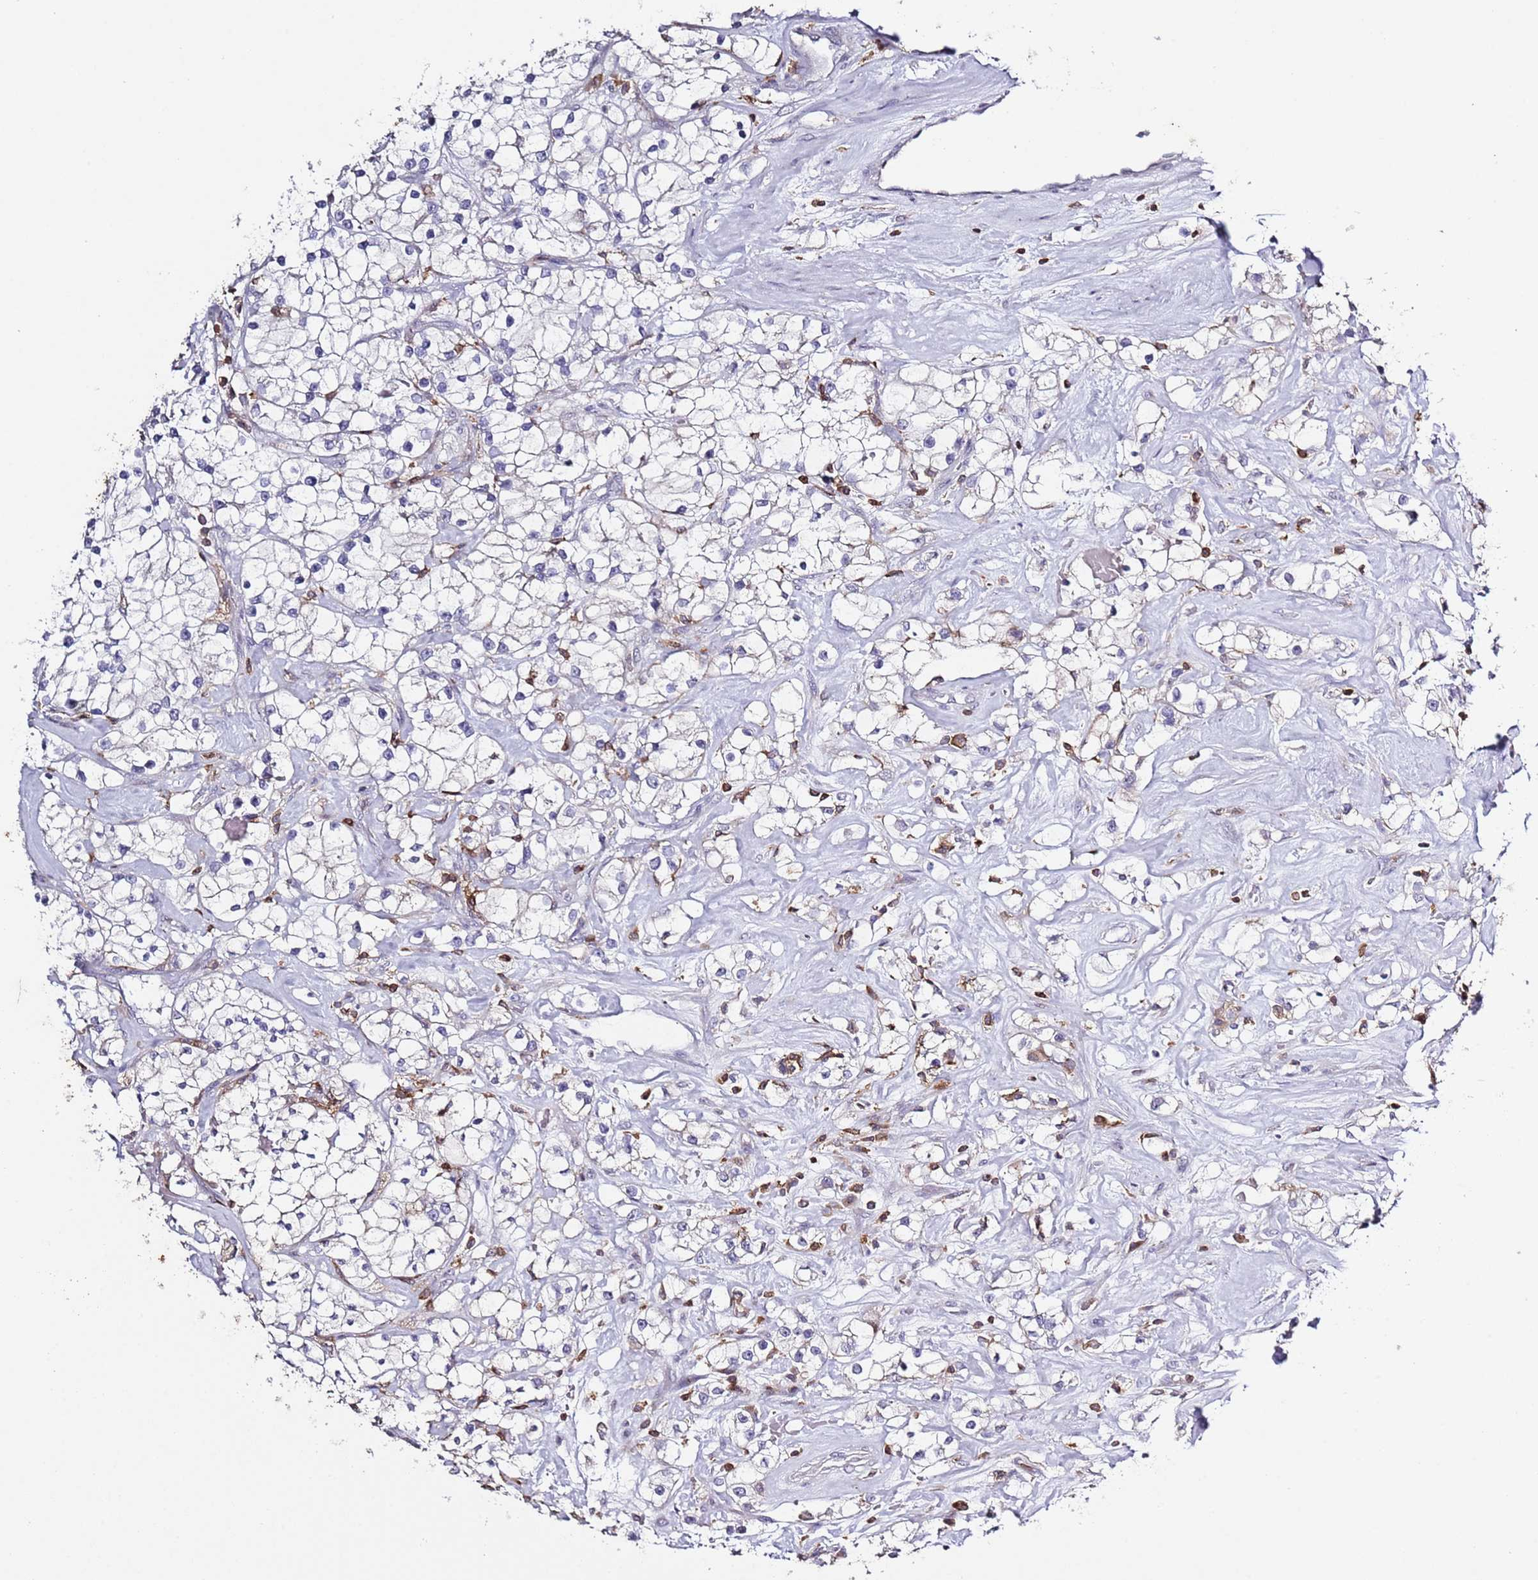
{"staining": {"intensity": "negative", "quantity": "none", "location": "none"}, "tissue": "renal cancer", "cell_type": "Tumor cells", "image_type": "cancer", "snomed": [{"axis": "morphology", "description": "Adenocarcinoma, NOS"}, {"axis": "topography", "description": "Kidney"}], "caption": "This is a photomicrograph of immunohistochemistry (IHC) staining of adenocarcinoma (renal), which shows no positivity in tumor cells. The staining was performed using DAB to visualize the protein expression in brown, while the nuclei were stained in blue with hematoxylin (Magnification: 20x).", "gene": "LPXN", "patient": {"sex": "male", "age": 77}}